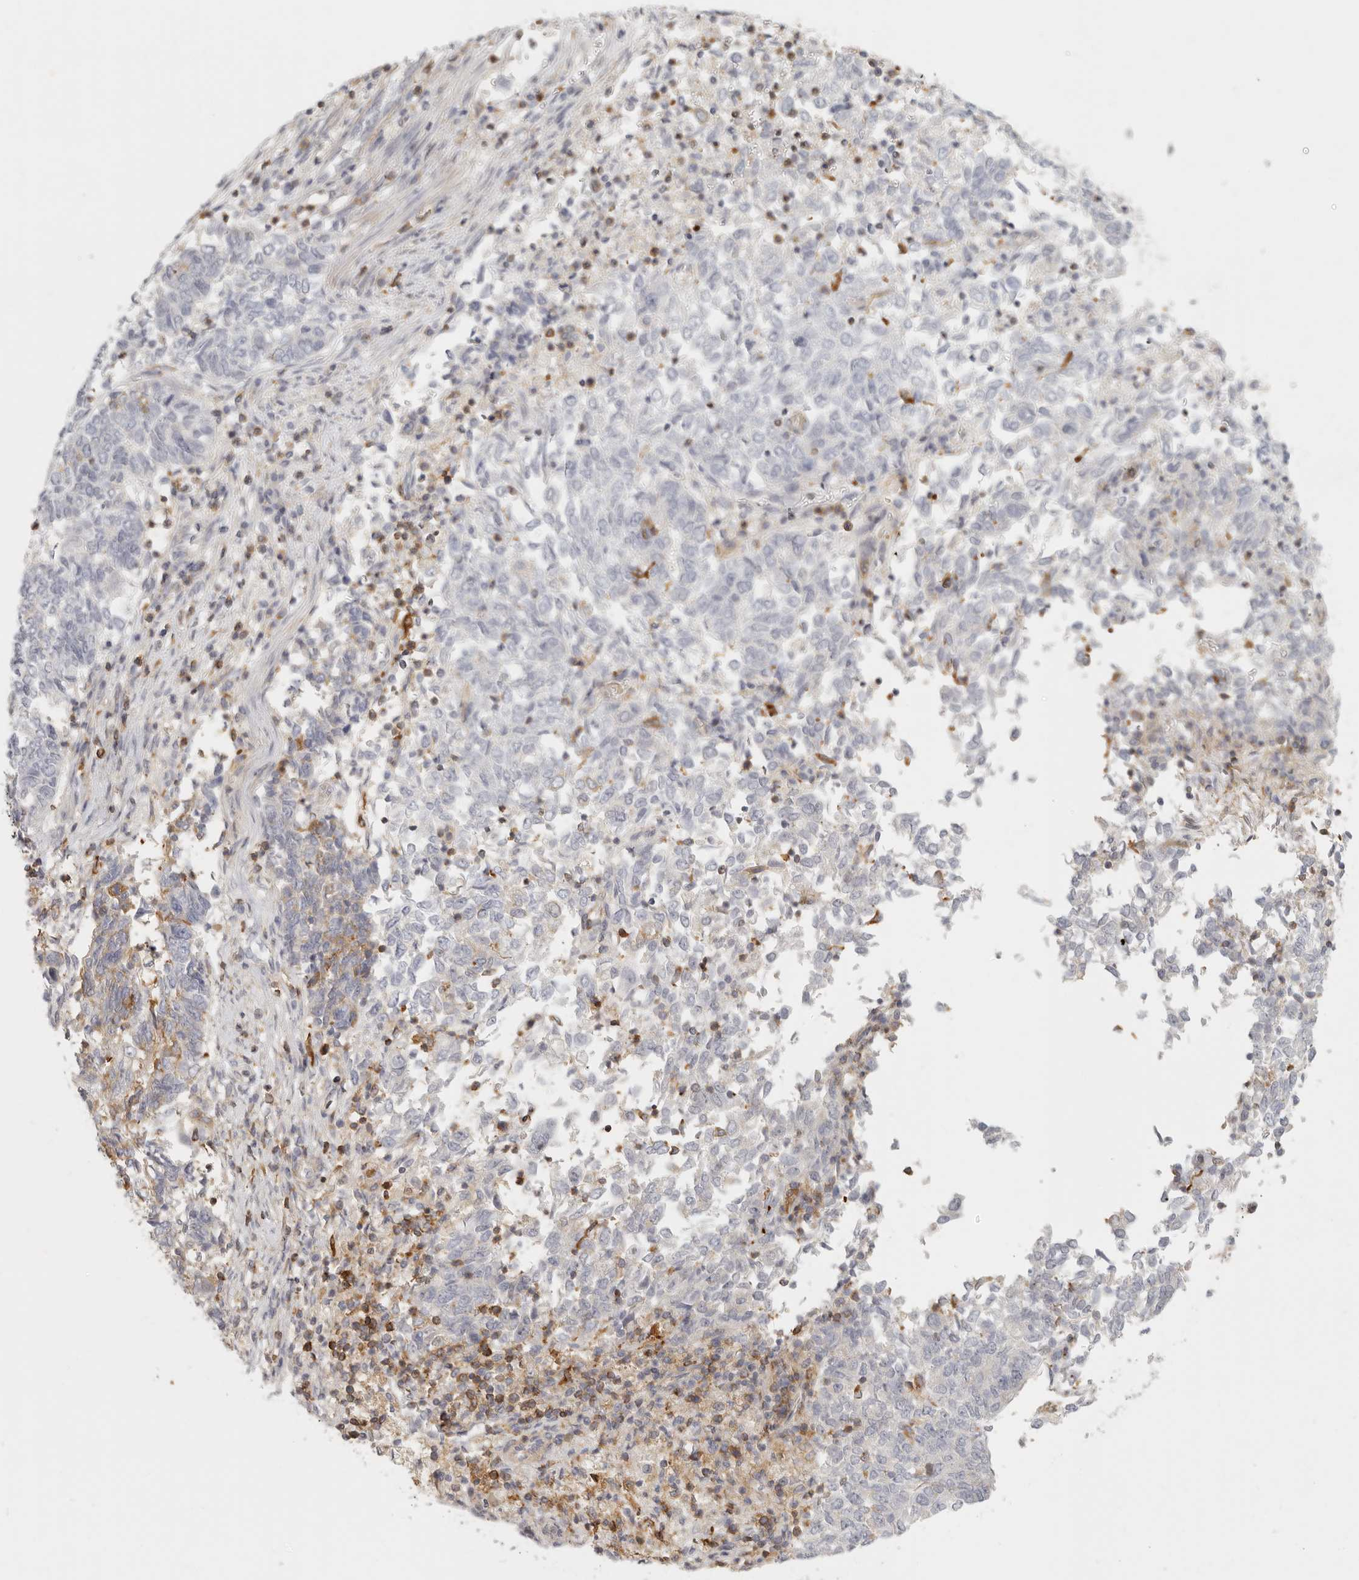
{"staining": {"intensity": "negative", "quantity": "none", "location": "none"}, "tissue": "endometrial cancer", "cell_type": "Tumor cells", "image_type": "cancer", "snomed": [{"axis": "morphology", "description": "Adenocarcinoma, NOS"}, {"axis": "topography", "description": "Endometrium"}], "caption": "The histopathology image displays no significant positivity in tumor cells of adenocarcinoma (endometrial).", "gene": "NIBAN1", "patient": {"sex": "female", "age": 80}}